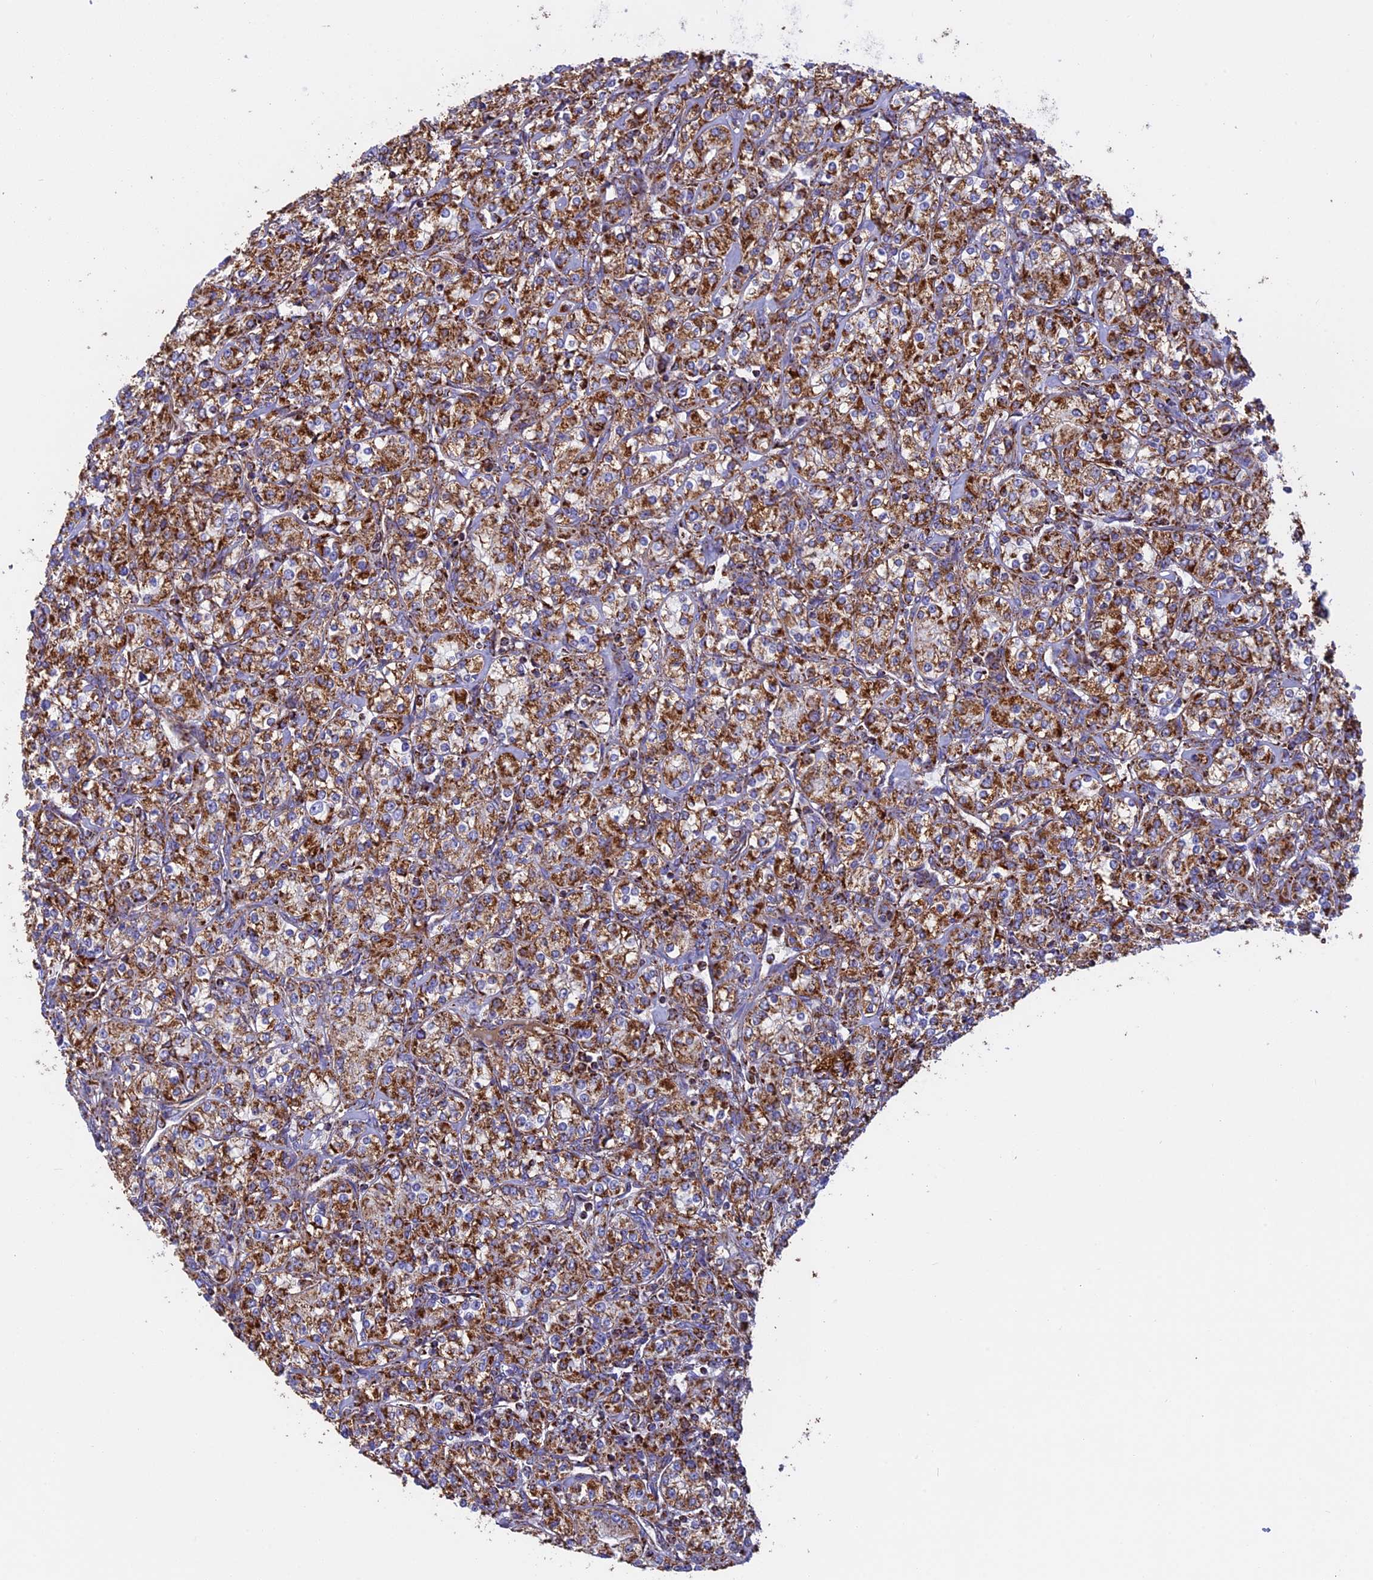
{"staining": {"intensity": "strong", "quantity": ">75%", "location": "cytoplasmic/membranous"}, "tissue": "renal cancer", "cell_type": "Tumor cells", "image_type": "cancer", "snomed": [{"axis": "morphology", "description": "Adenocarcinoma, NOS"}, {"axis": "topography", "description": "Kidney"}], "caption": "Tumor cells show high levels of strong cytoplasmic/membranous staining in about >75% of cells in human renal adenocarcinoma. (Stains: DAB in brown, nuclei in blue, Microscopy: brightfield microscopy at high magnification).", "gene": "UQCRB", "patient": {"sex": "male", "age": 77}}